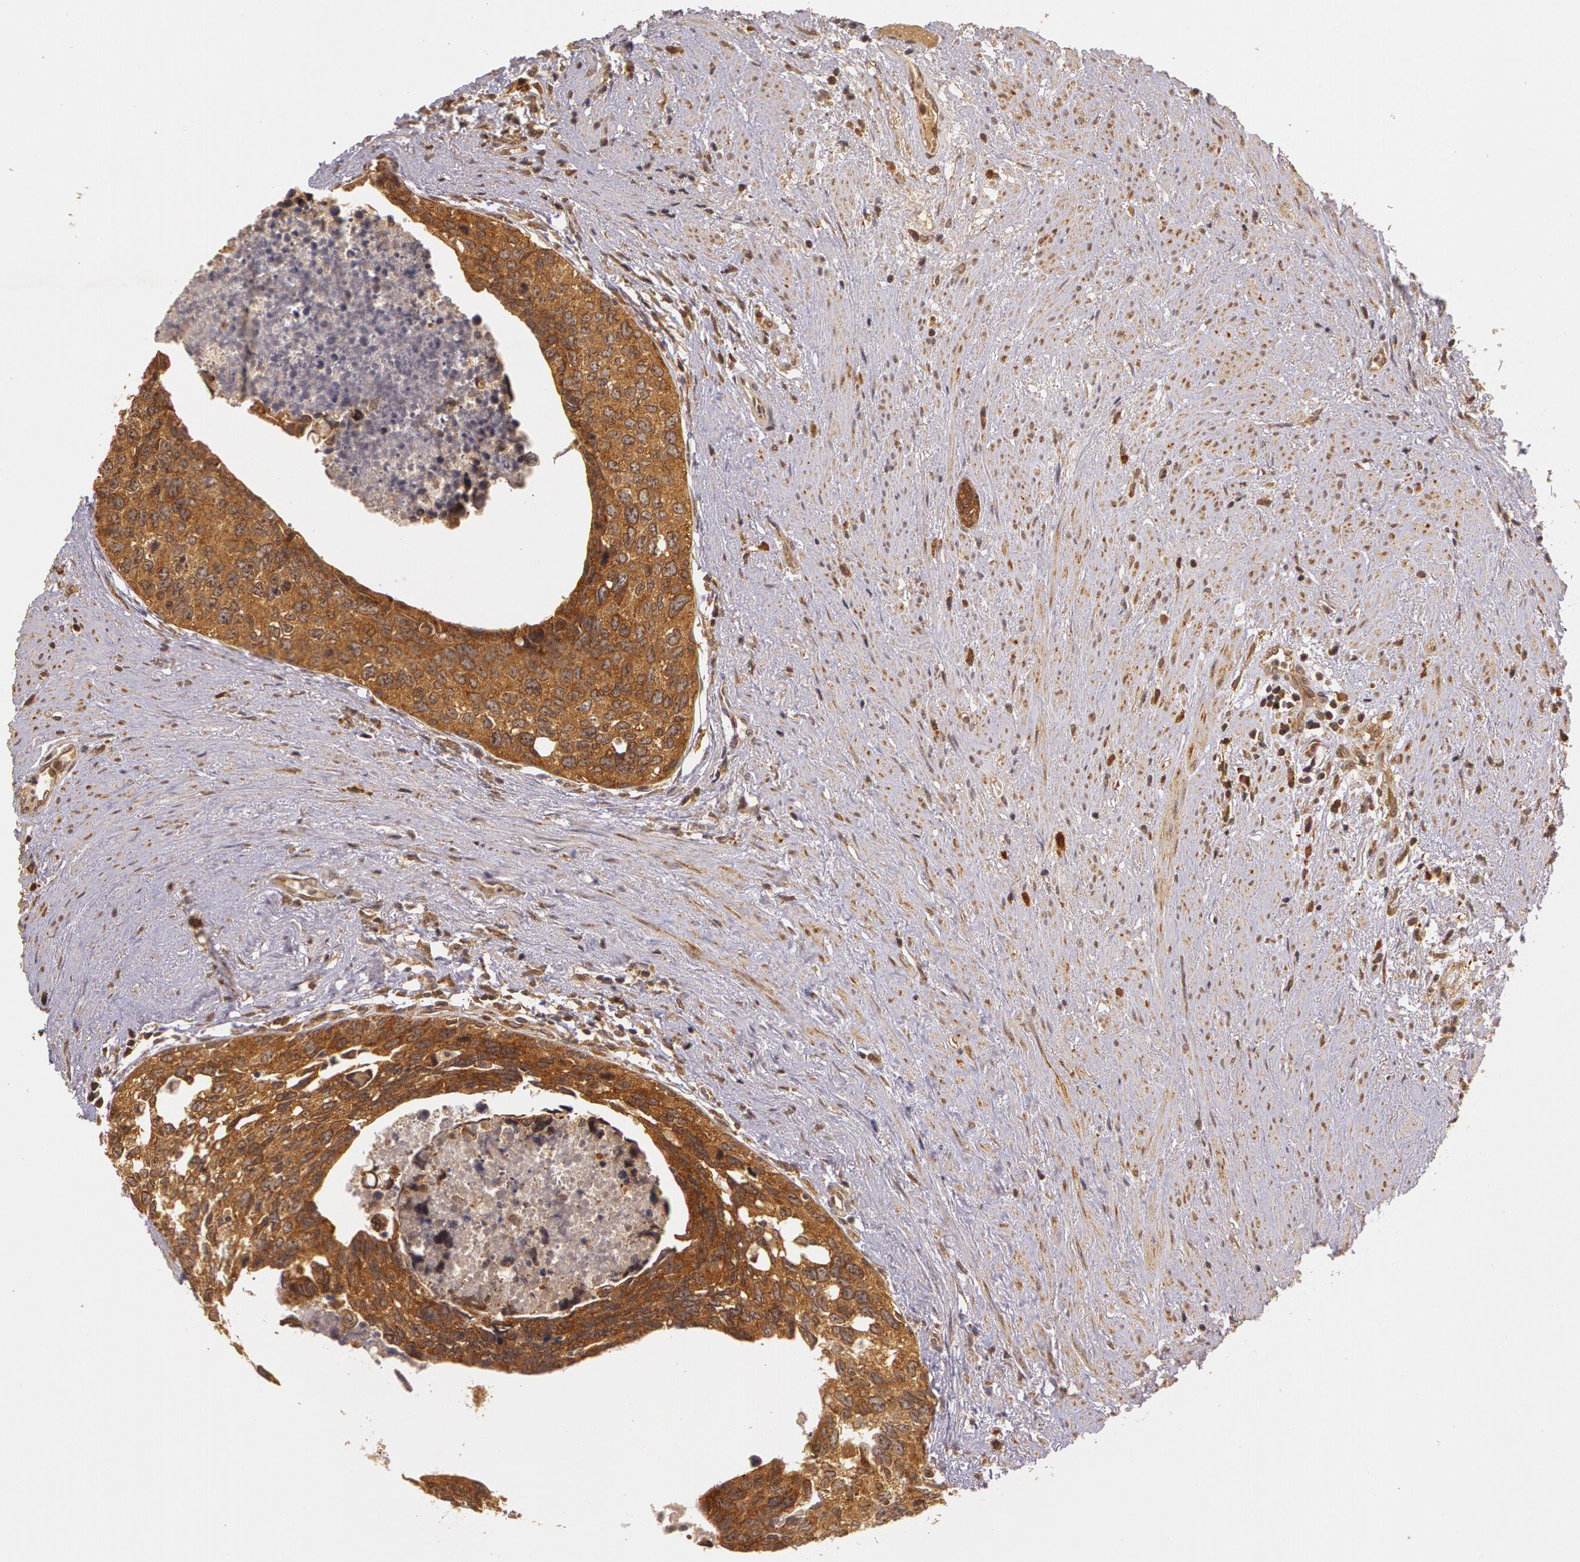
{"staining": {"intensity": "strong", "quantity": ">75%", "location": "cytoplasmic/membranous"}, "tissue": "urothelial cancer", "cell_type": "Tumor cells", "image_type": "cancer", "snomed": [{"axis": "morphology", "description": "Urothelial carcinoma, High grade"}, {"axis": "topography", "description": "Urinary bladder"}], "caption": "Tumor cells display high levels of strong cytoplasmic/membranous staining in approximately >75% of cells in human urothelial cancer.", "gene": "ASCC2", "patient": {"sex": "male", "age": 81}}